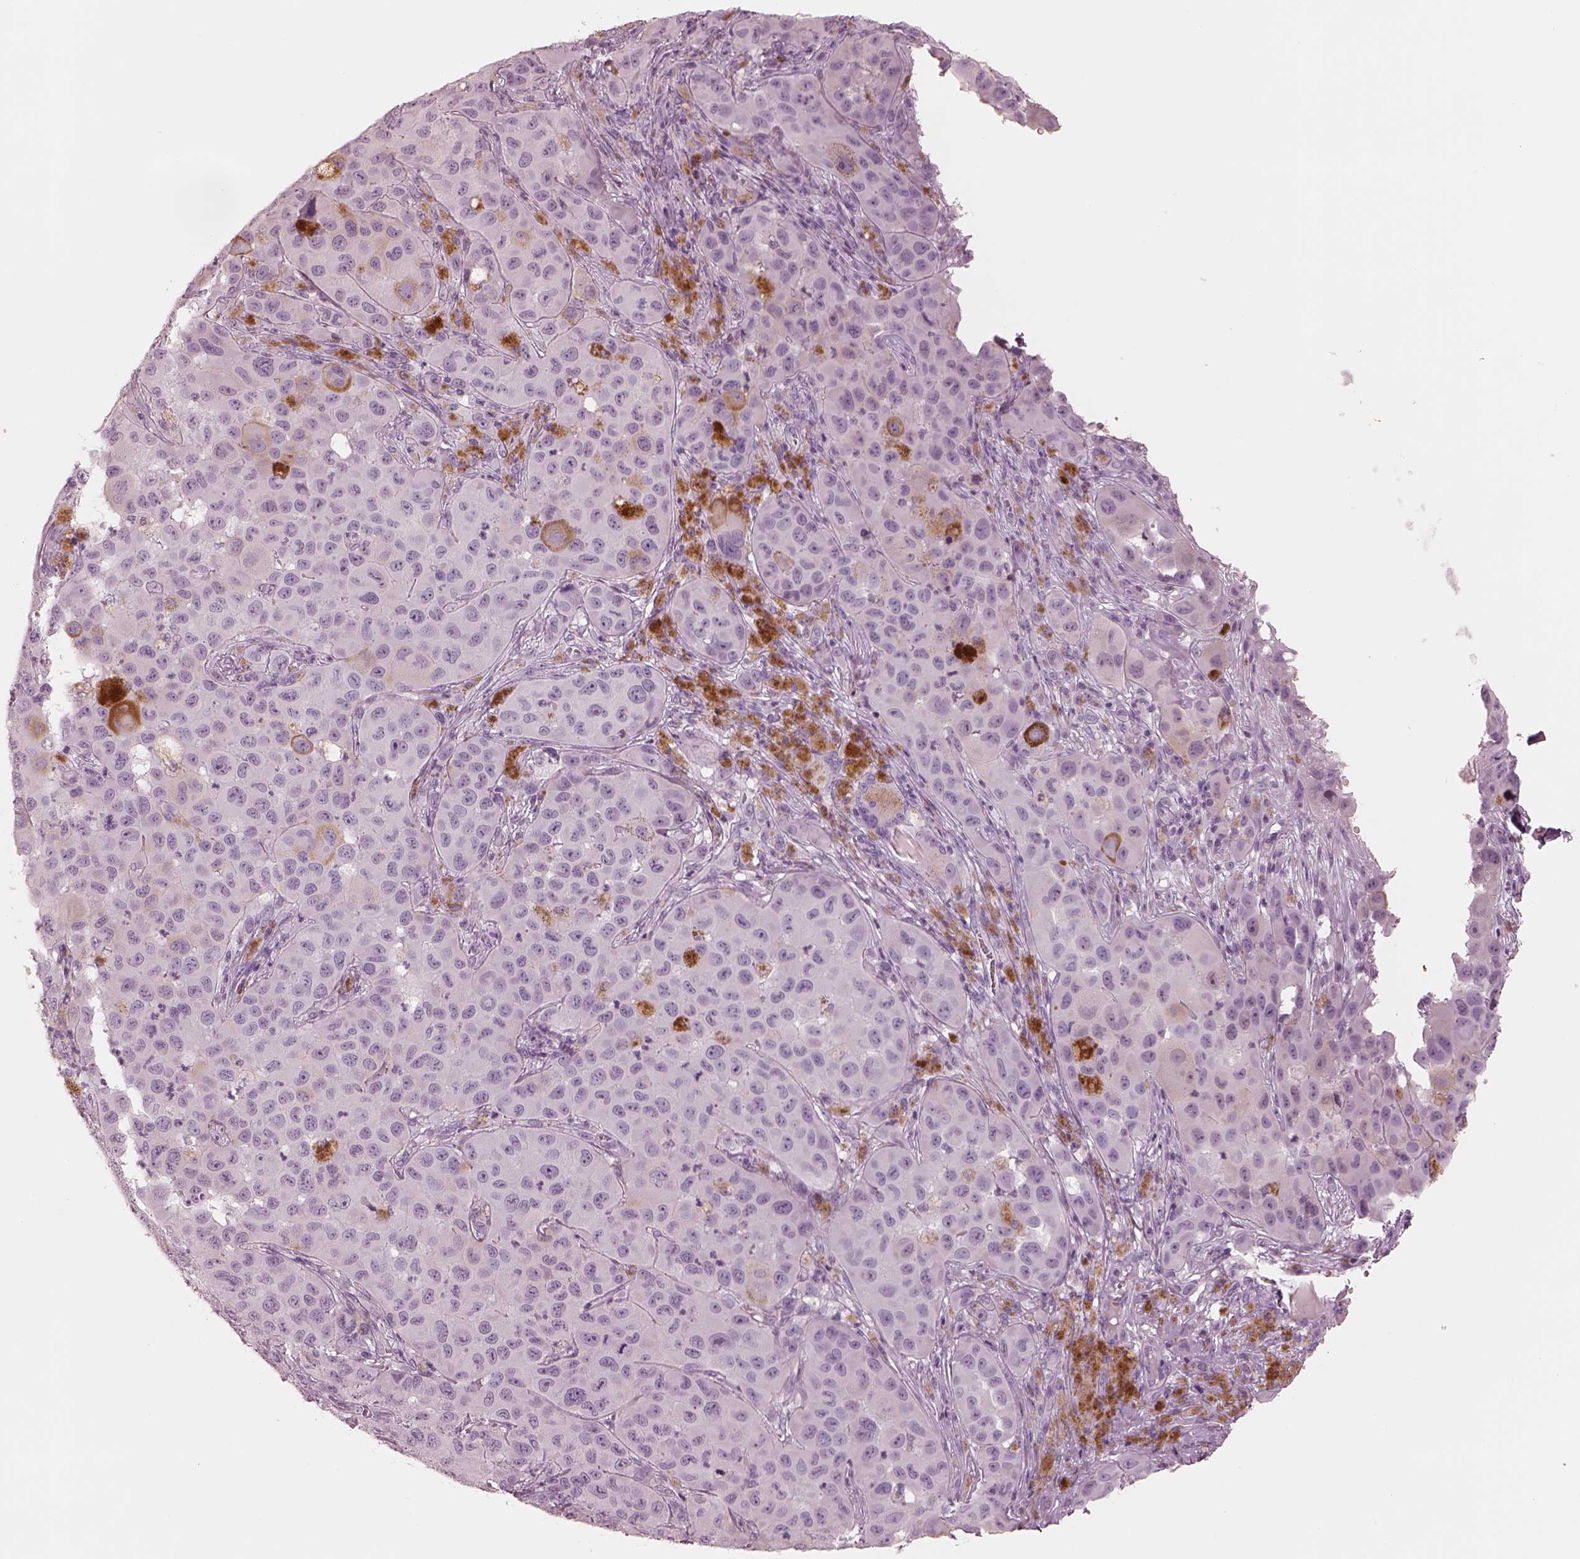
{"staining": {"intensity": "negative", "quantity": "none", "location": "none"}, "tissue": "melanoma", "cell_type": "Tumor cells", "image_type": "cancer", "snomed": [{"axis": "morphology", "description": "Malignant melanoma, NOS"}, {"axis": "topography", "description": "Skin"}], "caption": "Melanoma was stained to show a protein in brown. There is no significant staining in tumor cells. (DAB (3,3'-diaminobenzidine) immunohistochemistry, high magnification).", "gene": "PON3", "patient": {"sex": "male", "age": 96}}